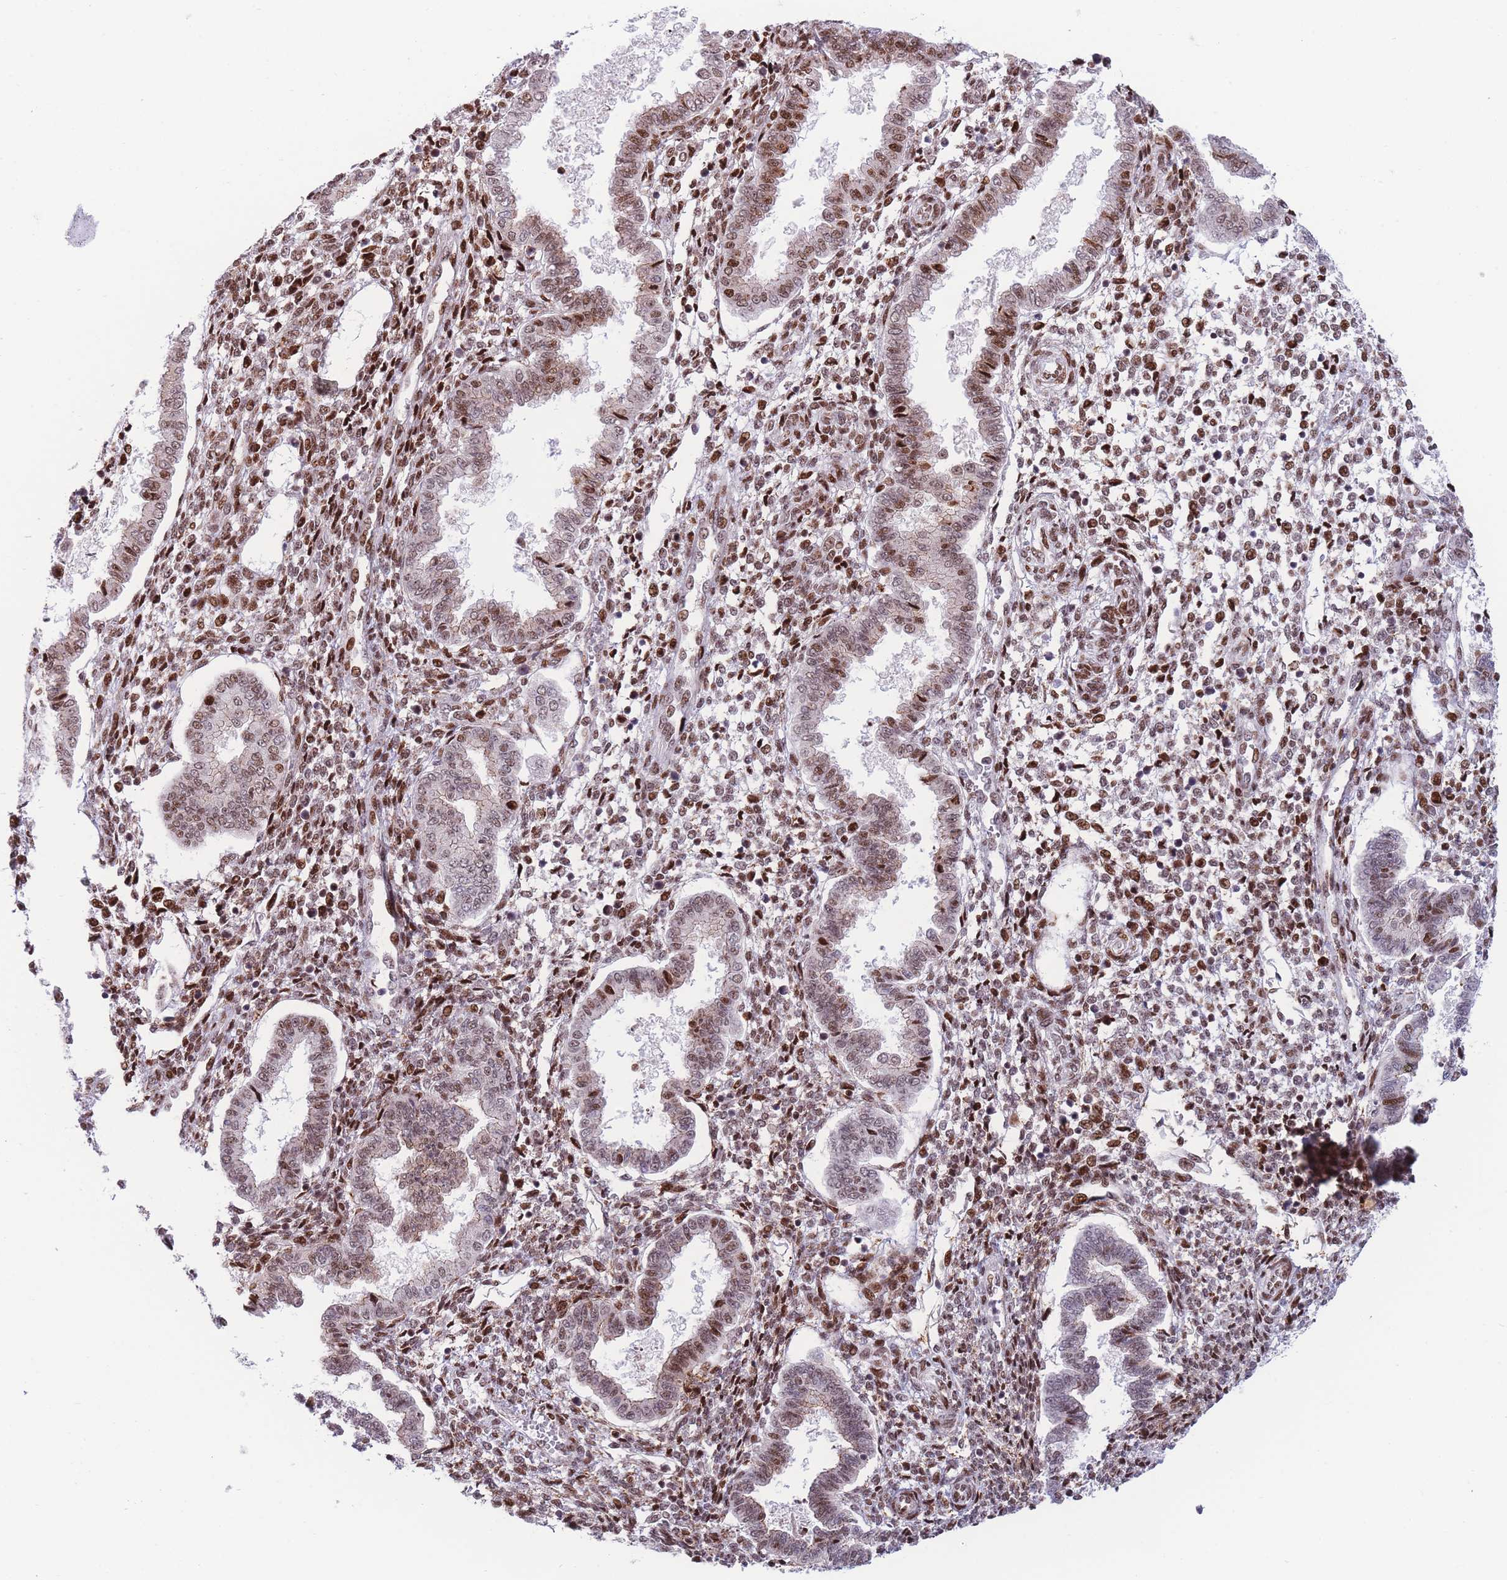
{"staining": {"intensity": "strong", "quantity": ">75%", "location": "nuclear"}, "tissue": "endometrium", "cell_type": "Cells in endometrial stroma", "image_type": "normal", "snomed": [{"axis": "morphology", "description": "Normal tissue, NOS"}, {"axis": "topography", "description": "Endometrium"}], "caption": "The image reveals staining of unremarkable endometrium, revealing strong nuclear protein staining (brown color) within cells in endometrial stroma.", "gene": "DNAJC3", "patient": {"sex": "female", "age": 24}}